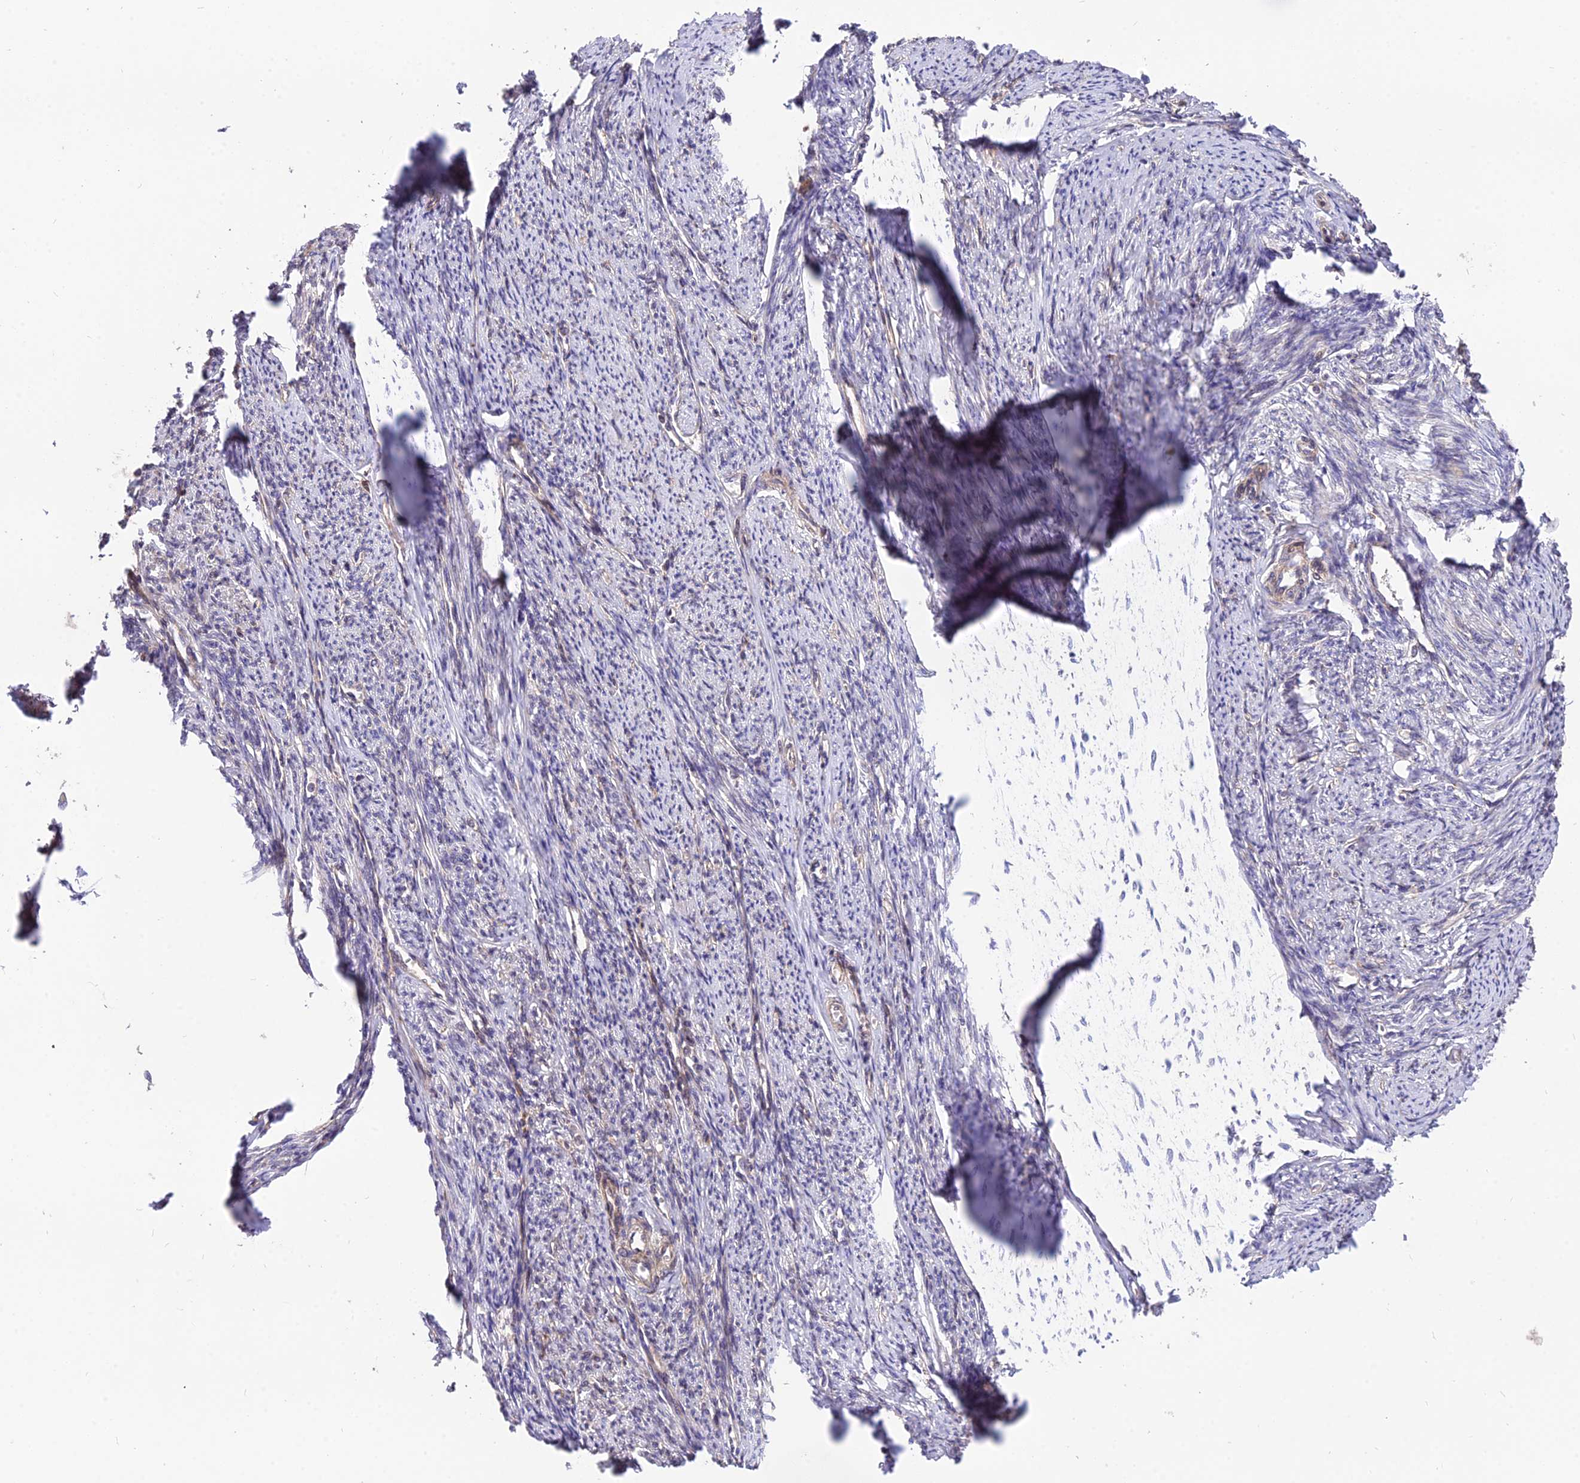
{"staining": {"intensity": "moderate", "quantity": "25%-75%", "location": "cytoplasmic/membranous"}, "tissue": "smooth muscle", "cell_type": "Smooth muscle cells", "image_type": "normal", "snomed": [{"axis": "morphology", "description": "Normal tissue, NOS"}, {"axis": "topography", "description": "Smooth muscle"}, {"axis": "topography", "description": "Uterus"}], "caption": "Immunohistochemical staining of unremarkable smooth muscle demonstrates 25%-75% levels of moderate cytoplasmic/membranous protein staining in approximately 25%-75% of smooth muscle cells.", "gene": "ROCK1", "patient": {"sex": "female", "age": 59}}